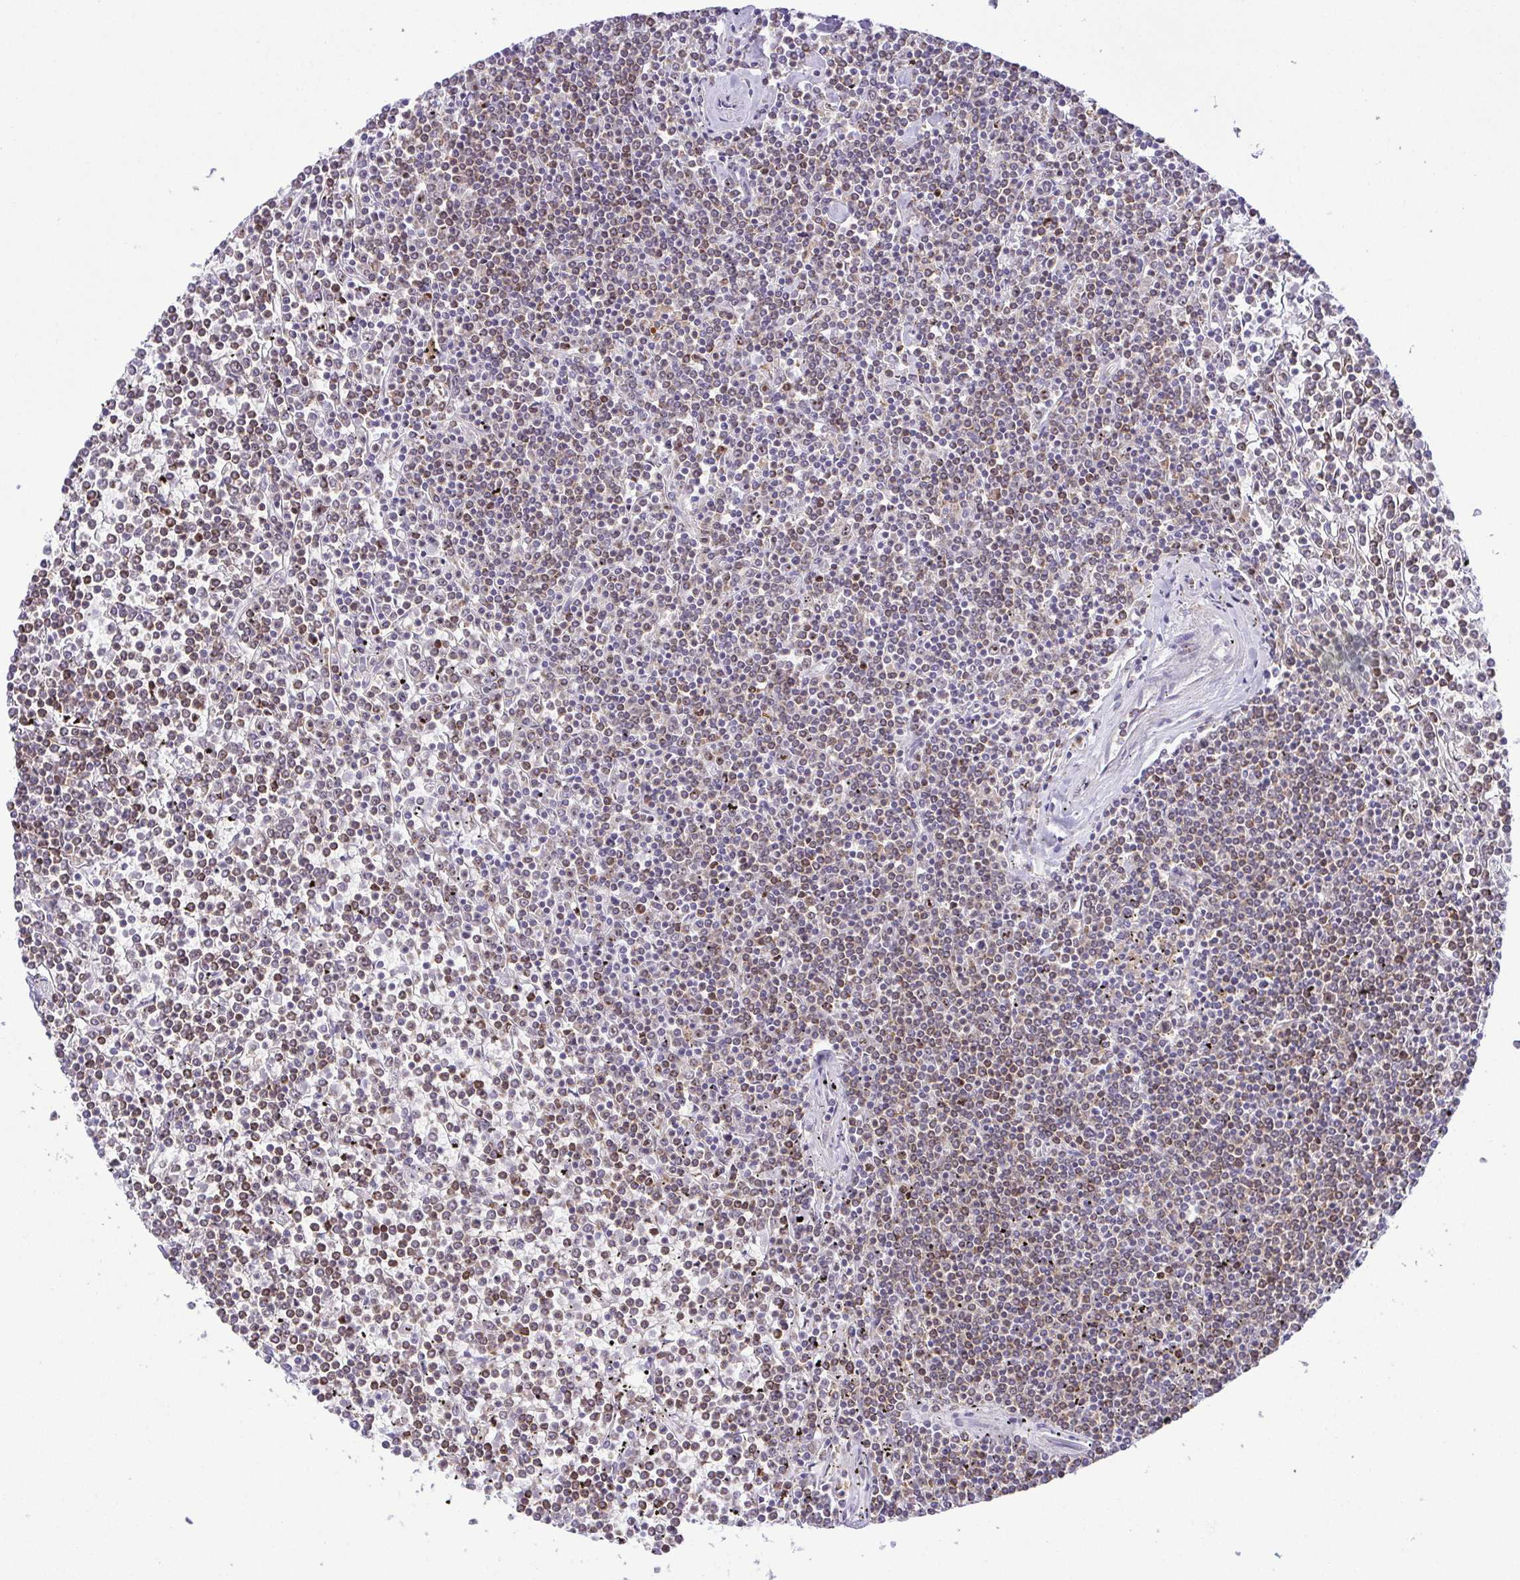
{"staining": {"intensity": "negative", "quantity": "none", "location": "none"}, "tissue": "lymphoma", "cell_type": "Tumor cells", "image_type": "cancer", "snomed": [{"axis": "morphology", "description": "Malignant lymphoma, non-Hodgkin's type, Low grade"}, {"axis": "topography", "description": "Spleen"}], "caption": "Immunohistochemistry (IHC) of human low-grade malignant lymphoma, non-Hodgkin's type exhibits no expression in tumor cells. (DAB IHC visualized using brightfield microscopy, high magnification).", "gene": "RSL24D1", "patient": {"sex": "female", "age": 19}}